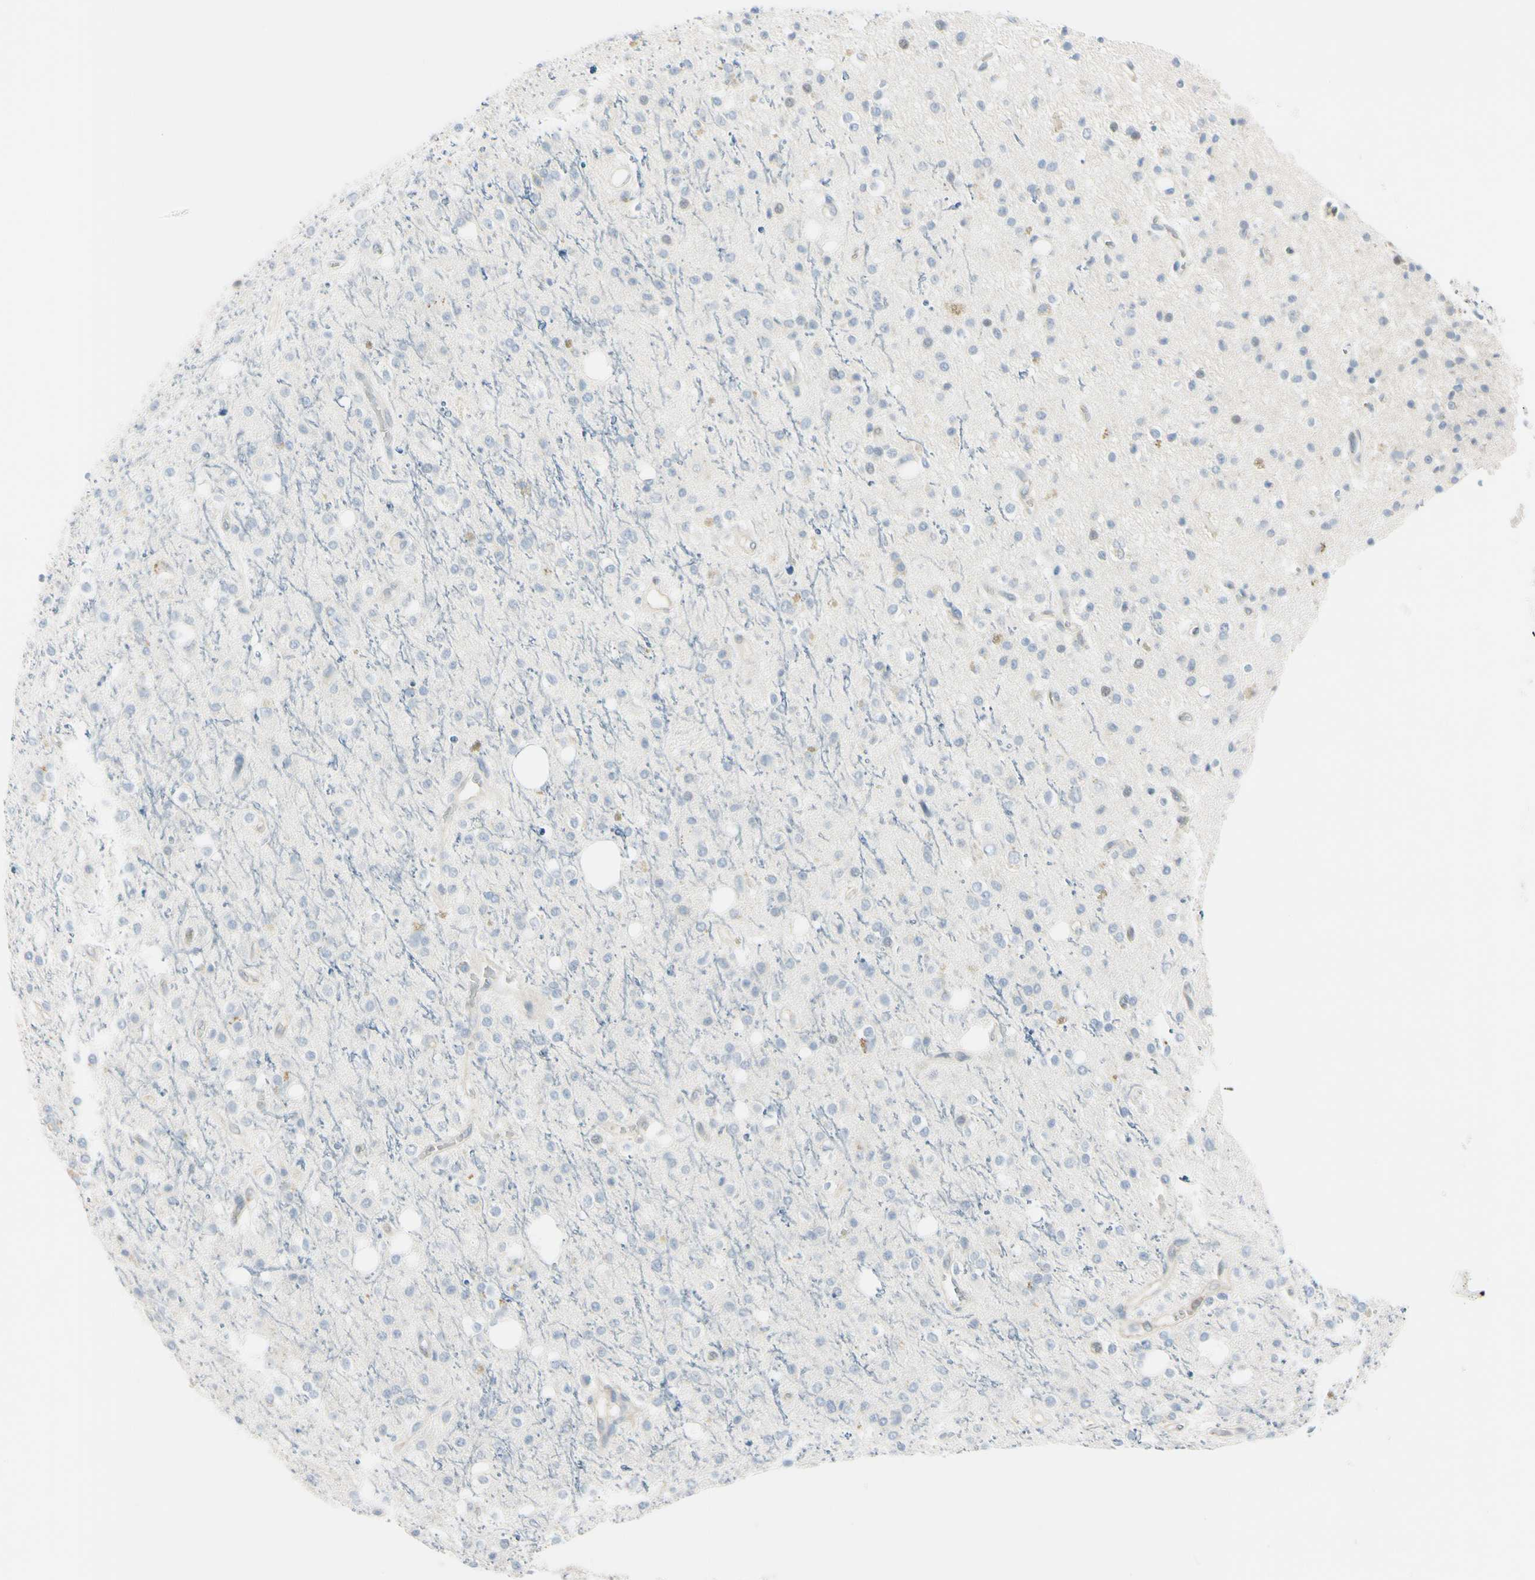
{"staining": {"intensity": "negative", "quantity": "none", "location": "none"}, "tissue": "glioma", "cell_type": "Tumor cells", "image_type": "cancer", "snomed": [{"axis": "morphology", "description": "Glioma, malignant, High grade"}, {"axis": "topography", "description": "Brain"}], "caption": "The immunohistochemistry histopathology image has no significant positivity in tumor cells of malignant glioma (high-grade) tissue.", "gene": "ASB9", "patient": {"sex": "male", "age": 47}}